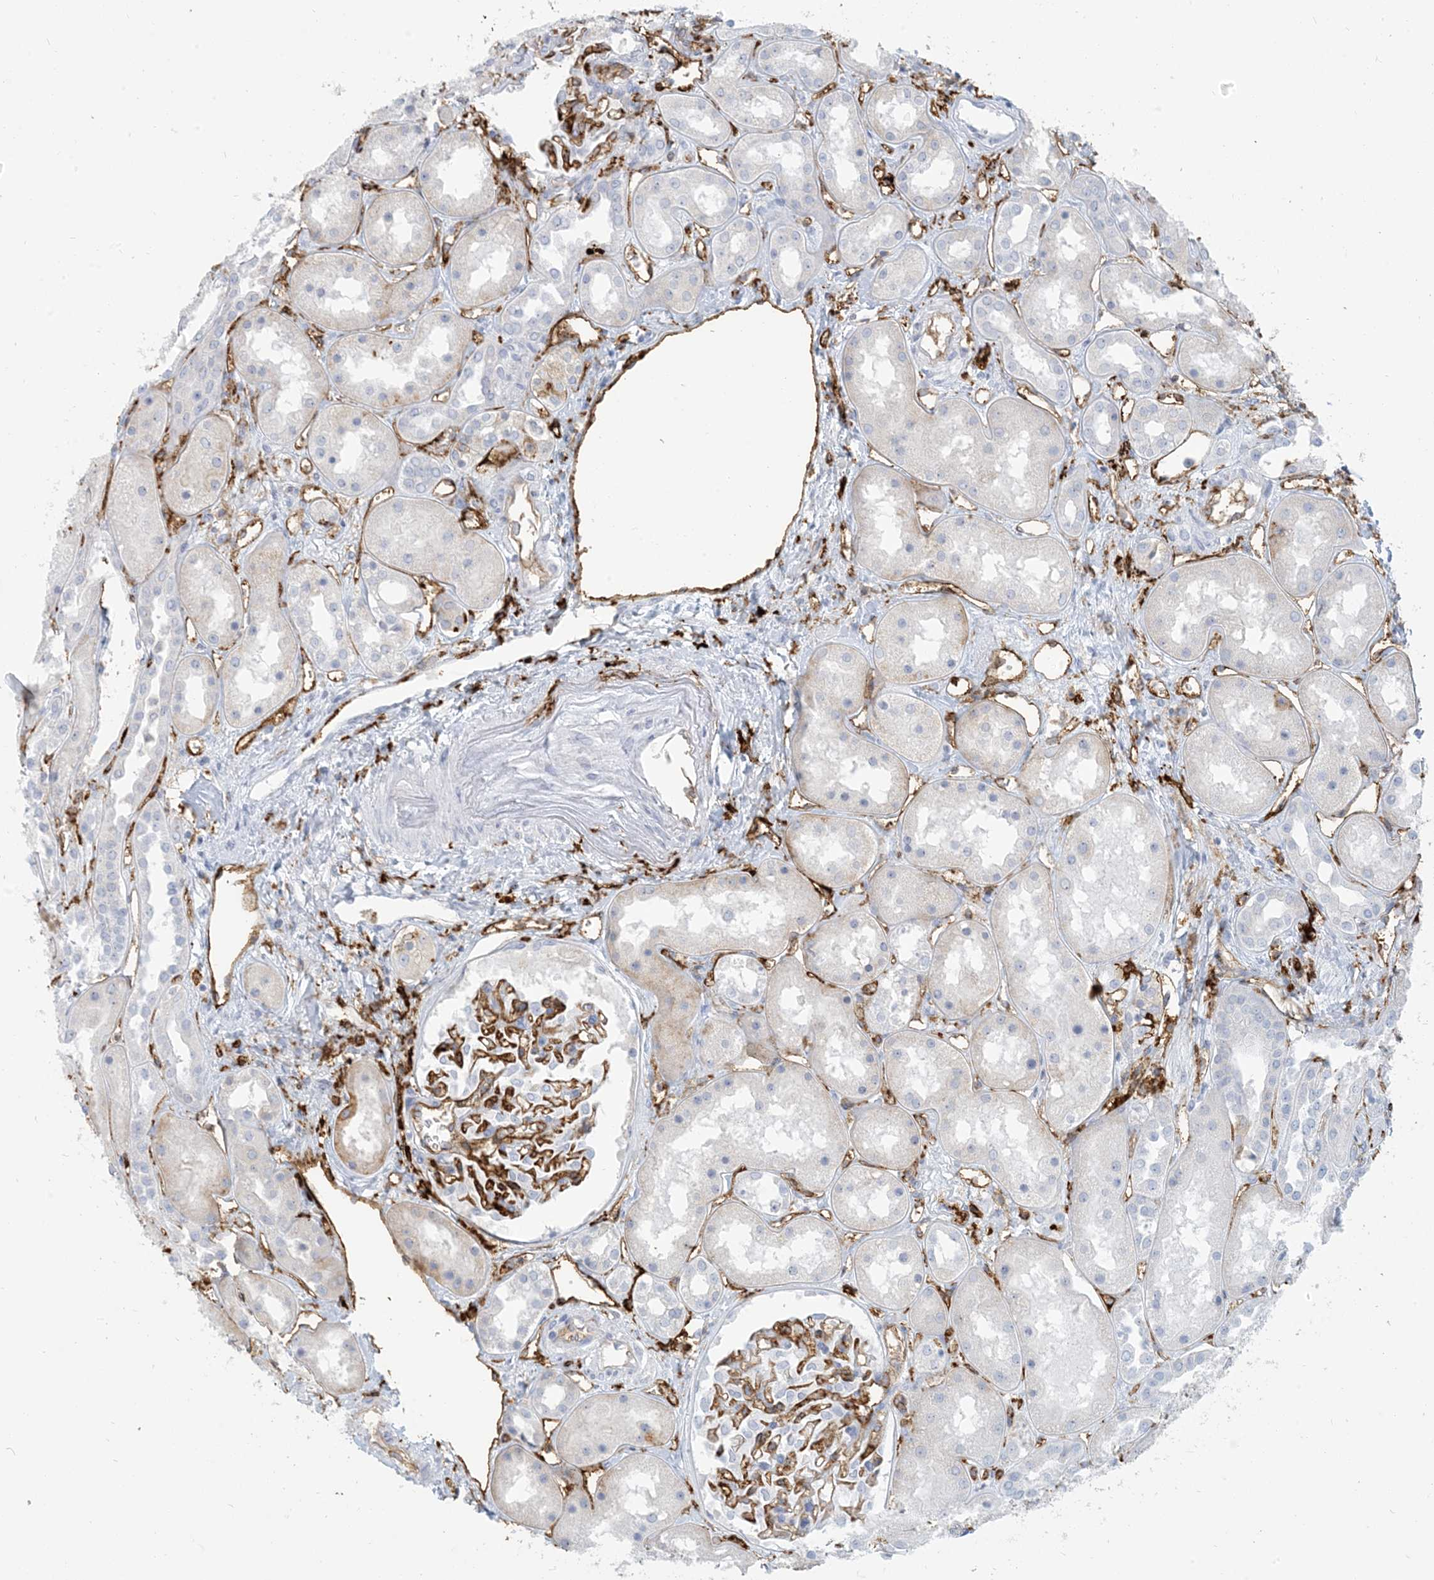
{"staining": {"intensity": "weak", "quantity": "<25%", "location": "cytoplasmic/membranous"}, "tissue": "kidney", "cell_type": "Cells in glomeruli", "image_type": "normal", "snomed": [{"axis": "morphology", "description": "Normal tissue, NOS"}, {"axis": "topography", "description": "Kidney"}], "caption": "This is an IHC micrograph of unremarkable human kidney. There is no positivity in cells in glomeruli.", "gene": "HLA", "patient": {"sex": "male", "age": 70}}